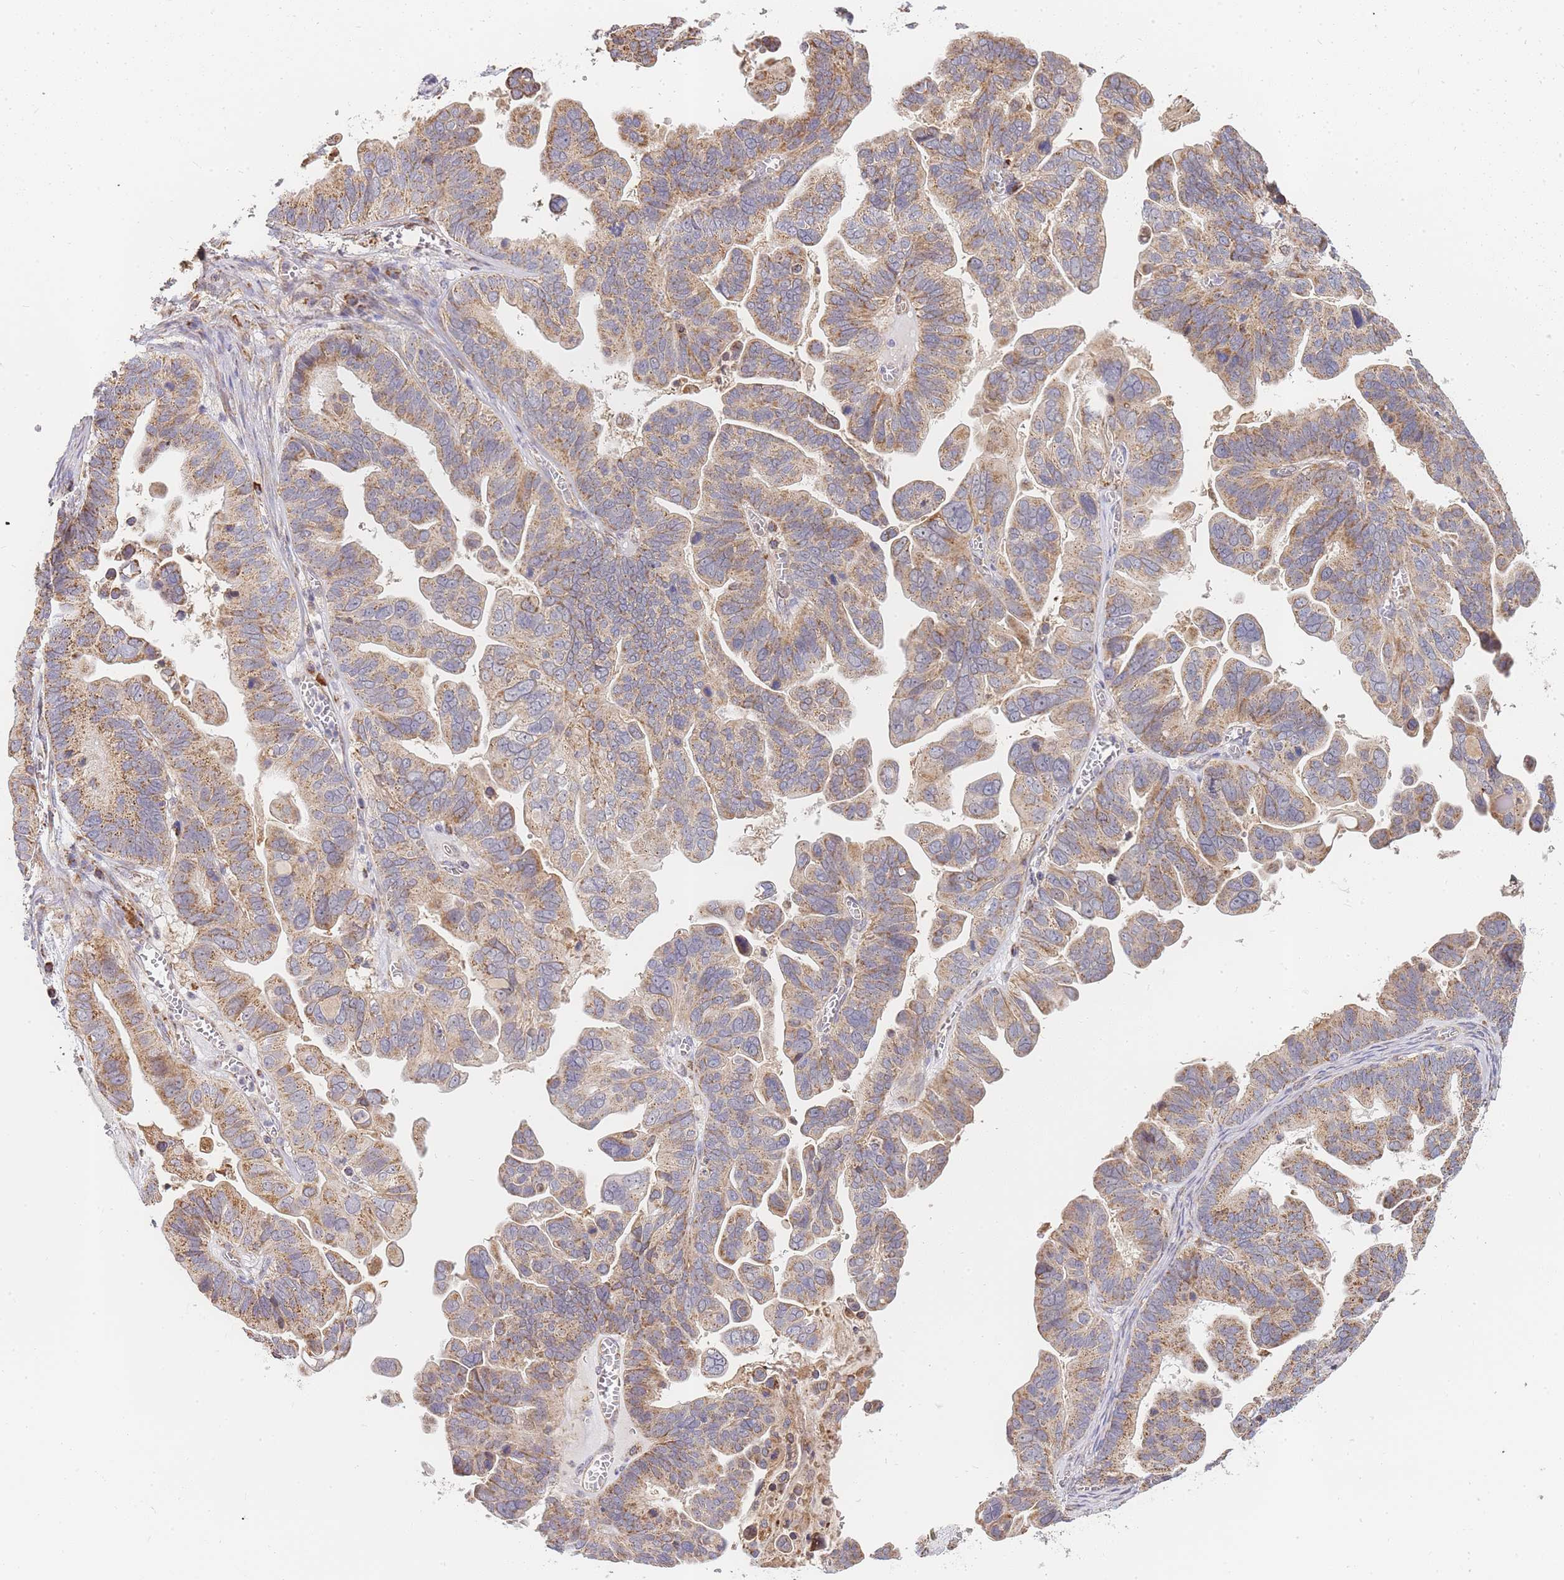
{"staining": {"intensity": "moderate", "quantity": ">75%", "location": "cytoplasmic/membranous"}, "tissue": "ovarian cancer", "cell_type": "Tumor cells", "image_type": "cancer", "snomed": [{"axis": "morphology", "description": "Cystadenocarcinoma, serous, NOS"}, {"axis": "topography", "description": "Ovary"}], "caption": "Ovarian cancer (serous cystadenocarcinoma) stained with immunohistochemistry displays moderate cytoplasmic/membranous positivity in approximately >75% of tumor cells. (Stains: DAB in brown, nuclei in blue, Microscopy: brightfield microscopy at high magnification).", "gene": "ADCY9", "patient": {"sex": "female", "age": 56}}